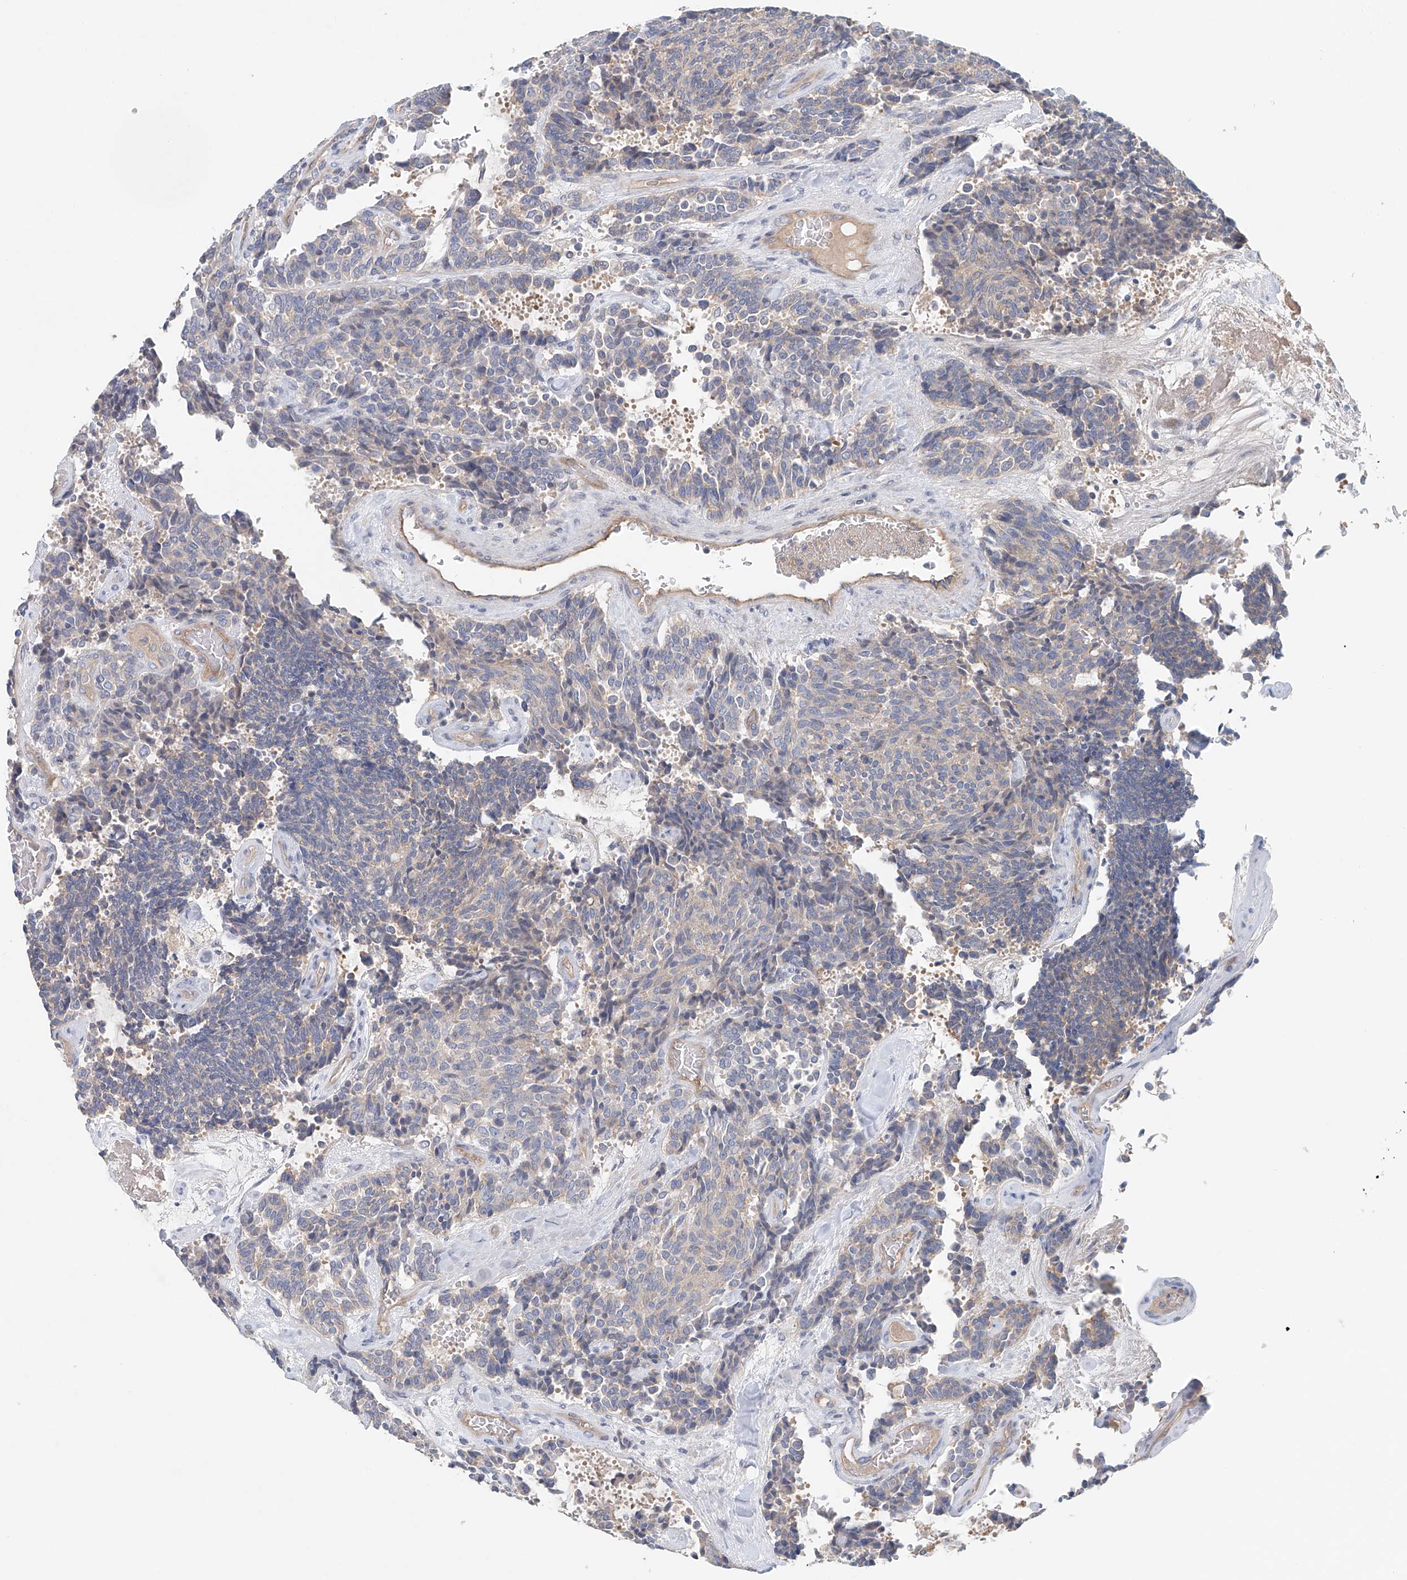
{"staining": {"intensity": "negative", "quantity": "none", "location": "none"}, "tissue": "carcinoid", "cell_type": "Tumor cells", "image_type": "cancer", "snomed": [{"axis": "morphology", "description": "Carcinoid, malignant, NOS"}, {"axis": "topography", "description": "Pancreas"}], "caption": "High magnification brightfield microscopy of carcinoid stained with DAB (3,3'-diaminobenzidine) (brown) and counterstained with hematoxylin (blue): tumor cells show no significant positivity.", "gene": "FRYL", "patient": {"sex": "female", "age": 54}}